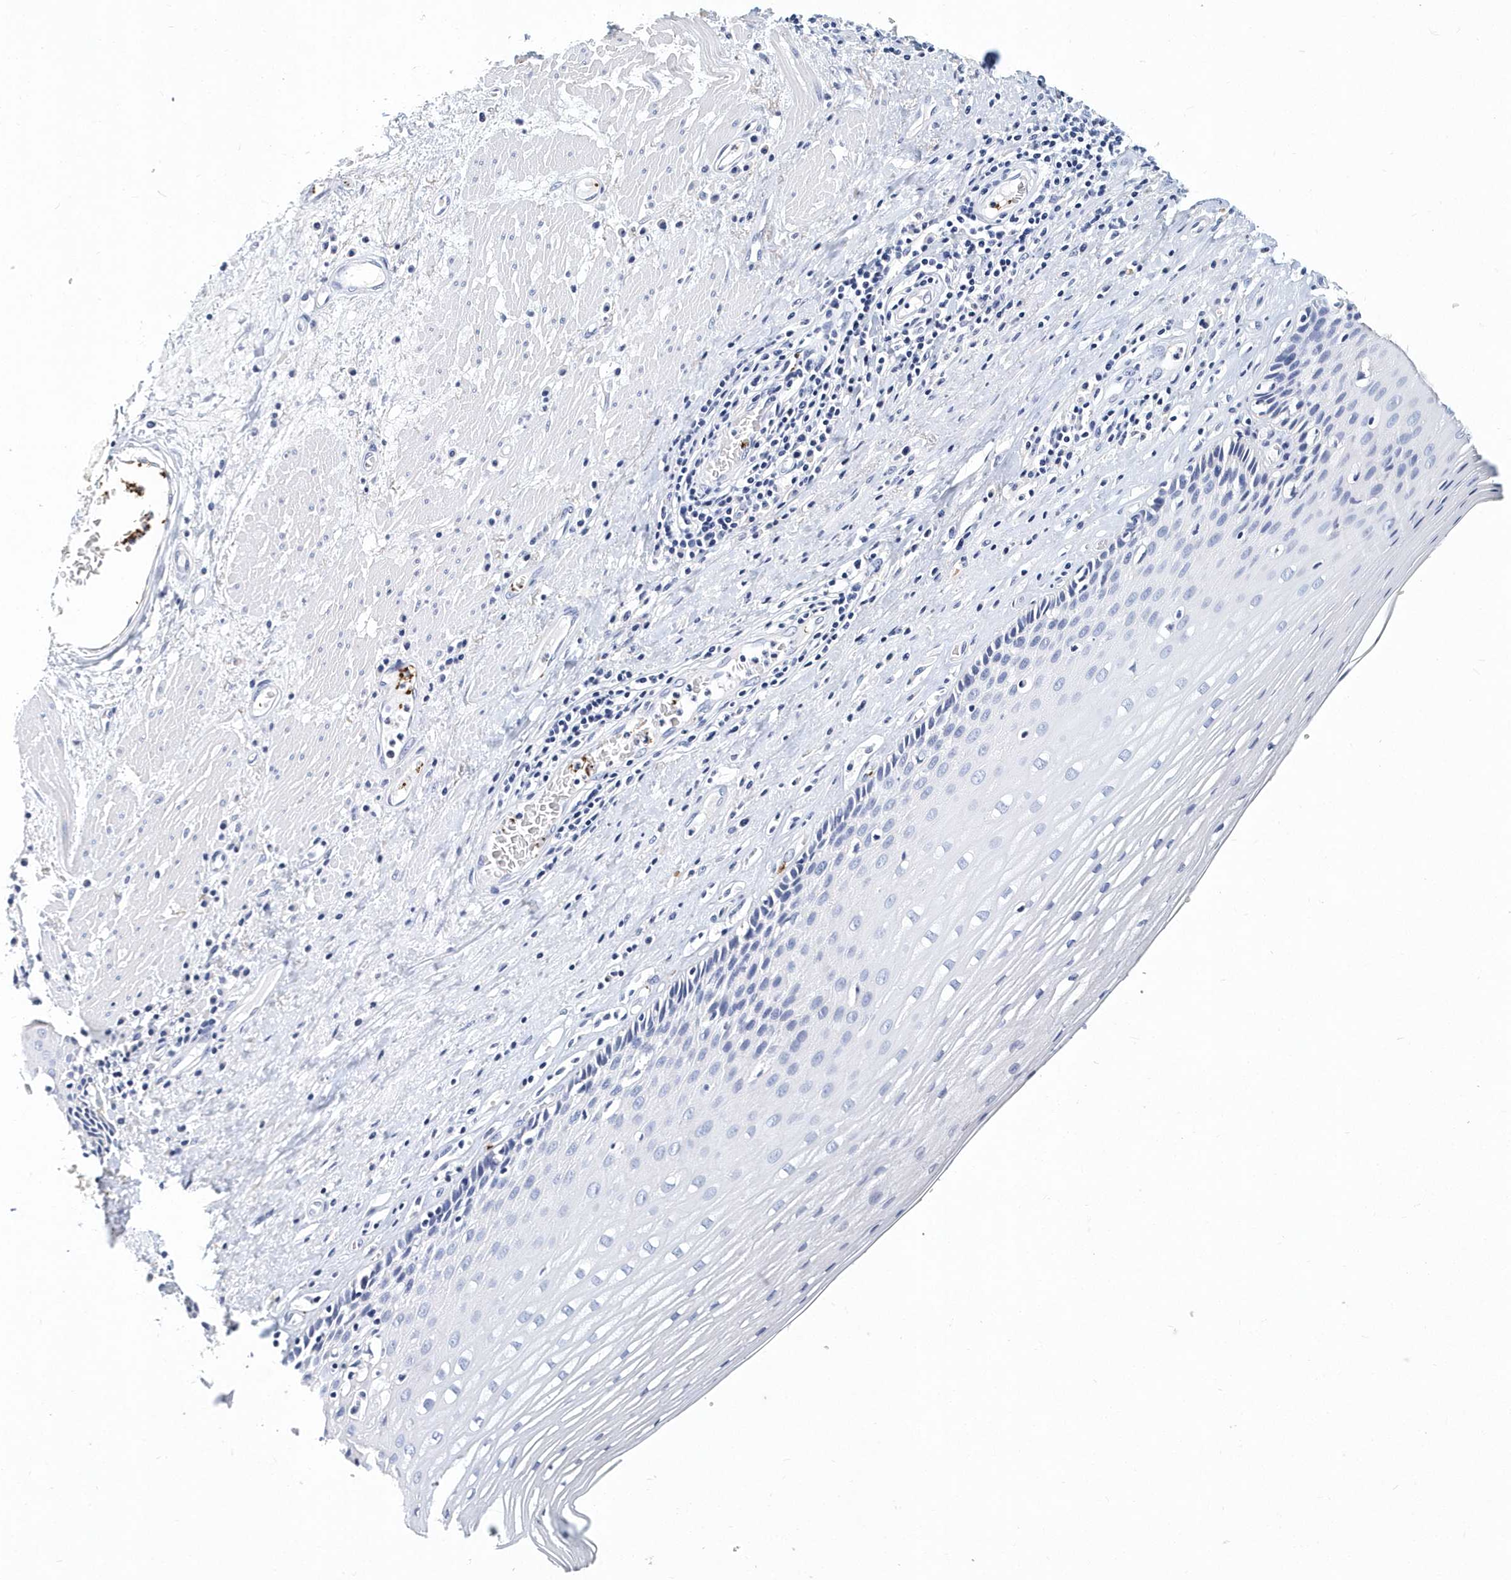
{"staining": {"intensity": "negative", "quantity": "none", "location": "none"}, "tissue": "esophagus", "cell_type": "Squamous epithelial cells", "image_type": "normal", "snomed": [{"axis": "morphology", "description": "Normal tissue, NOS"}, {"axis": "topography", "description": "Esophagus"}], "caption": "Immunohistochemistry image of benign human esophagus stained for a protein (brown), which displays no expression in squamous epithelial cells.", "gene": "ITGA2B", "patient": {"sex": "male", "age": 62}}